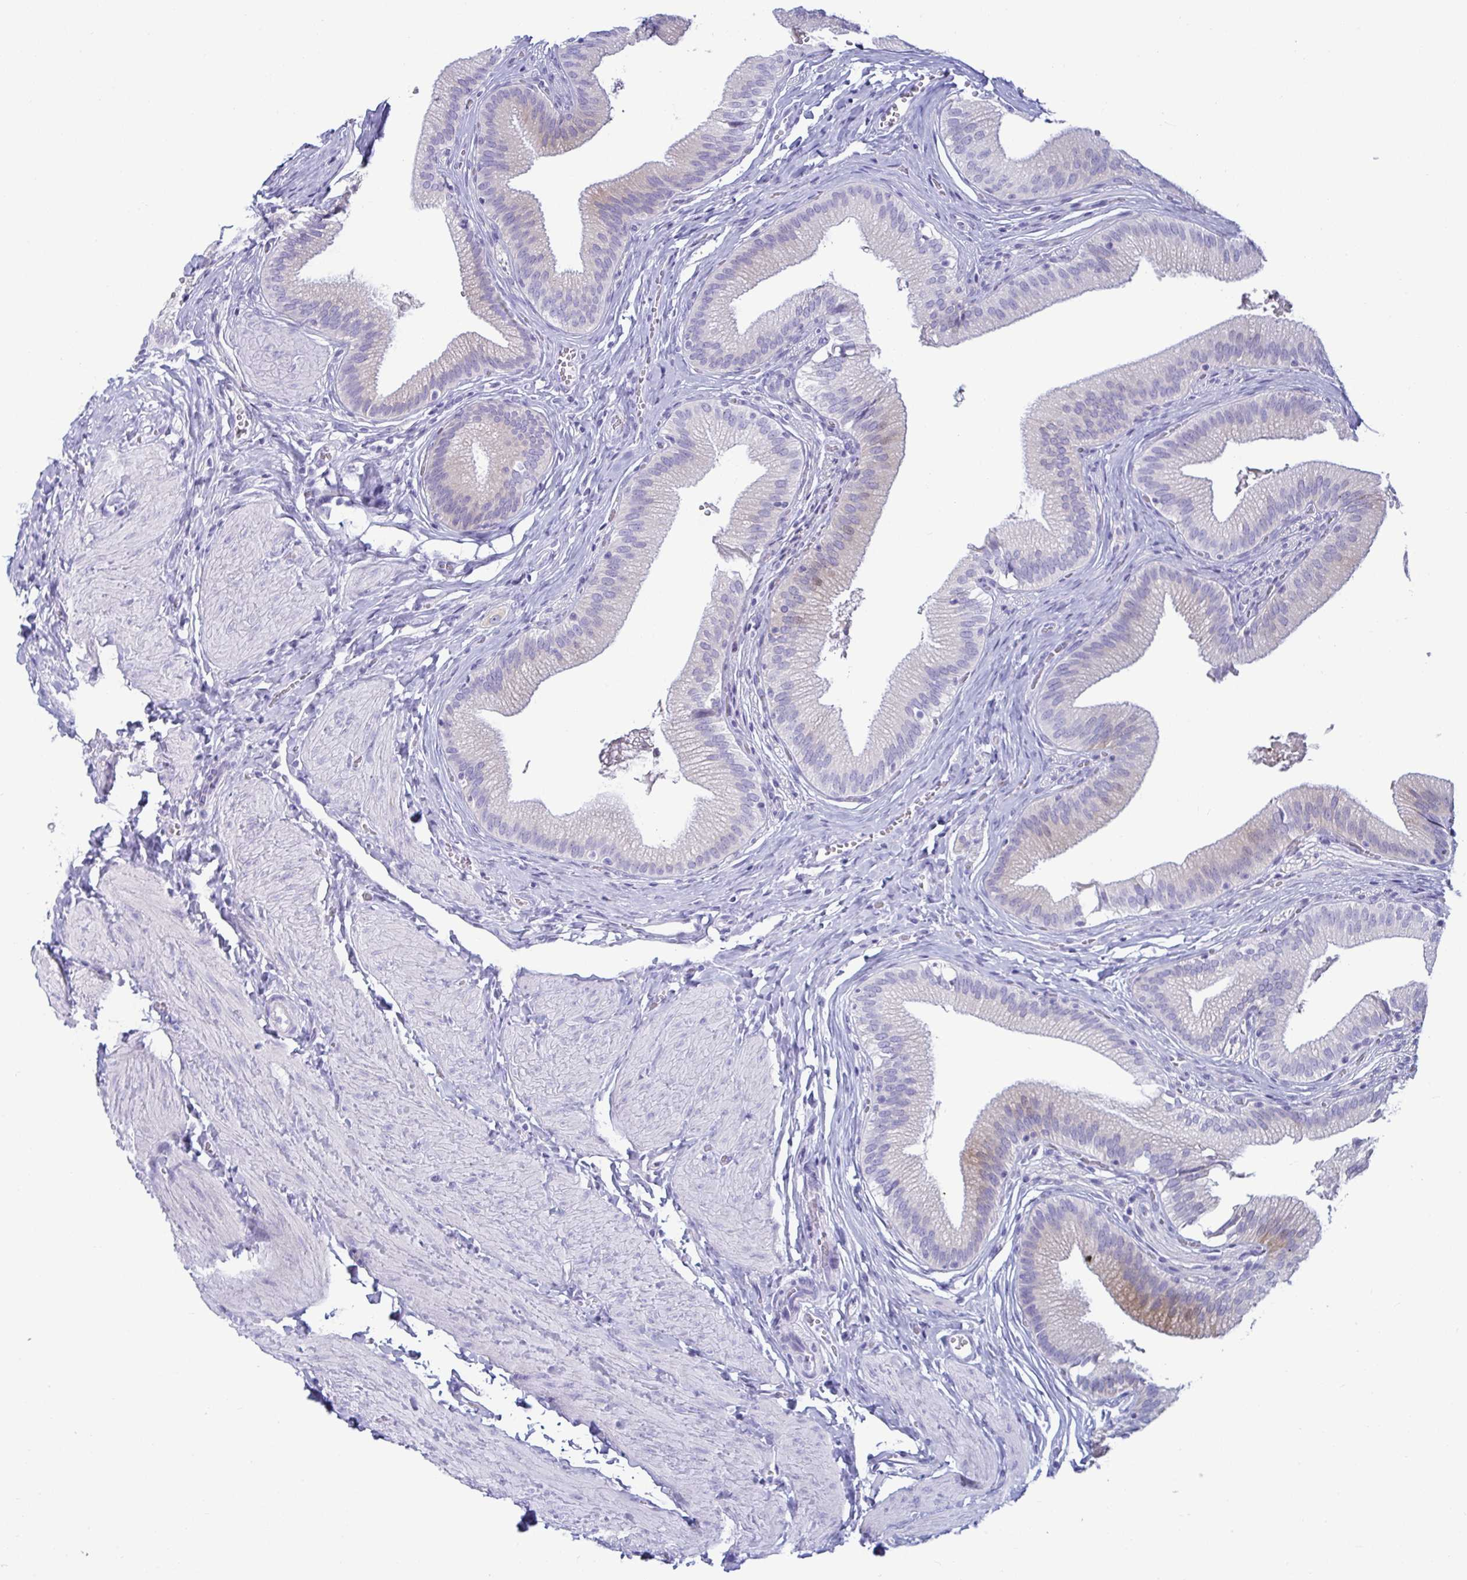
{"staining": {"intensity": "weak", "quantity": "<25%", "location": "cytoplasmic/membranous"}, "tissue": "gallbladder", "cell_type": "Glandular cells", "image_type": "normal", "snomed": [{"axis": "morphology", "description": "Normal tissue, NOS"}, {"axis": "topography", "description": "Gallbladder"}, {"axis": "topography", "description": "Peripheral nerve tissue"}], "caption": "Human gallbladder stained for a protein using immunohistochemistry (IHC) shows no staining in glandular cells.", "gene": "TFPI2", "patient": {"sex": "male", "age": 17}}